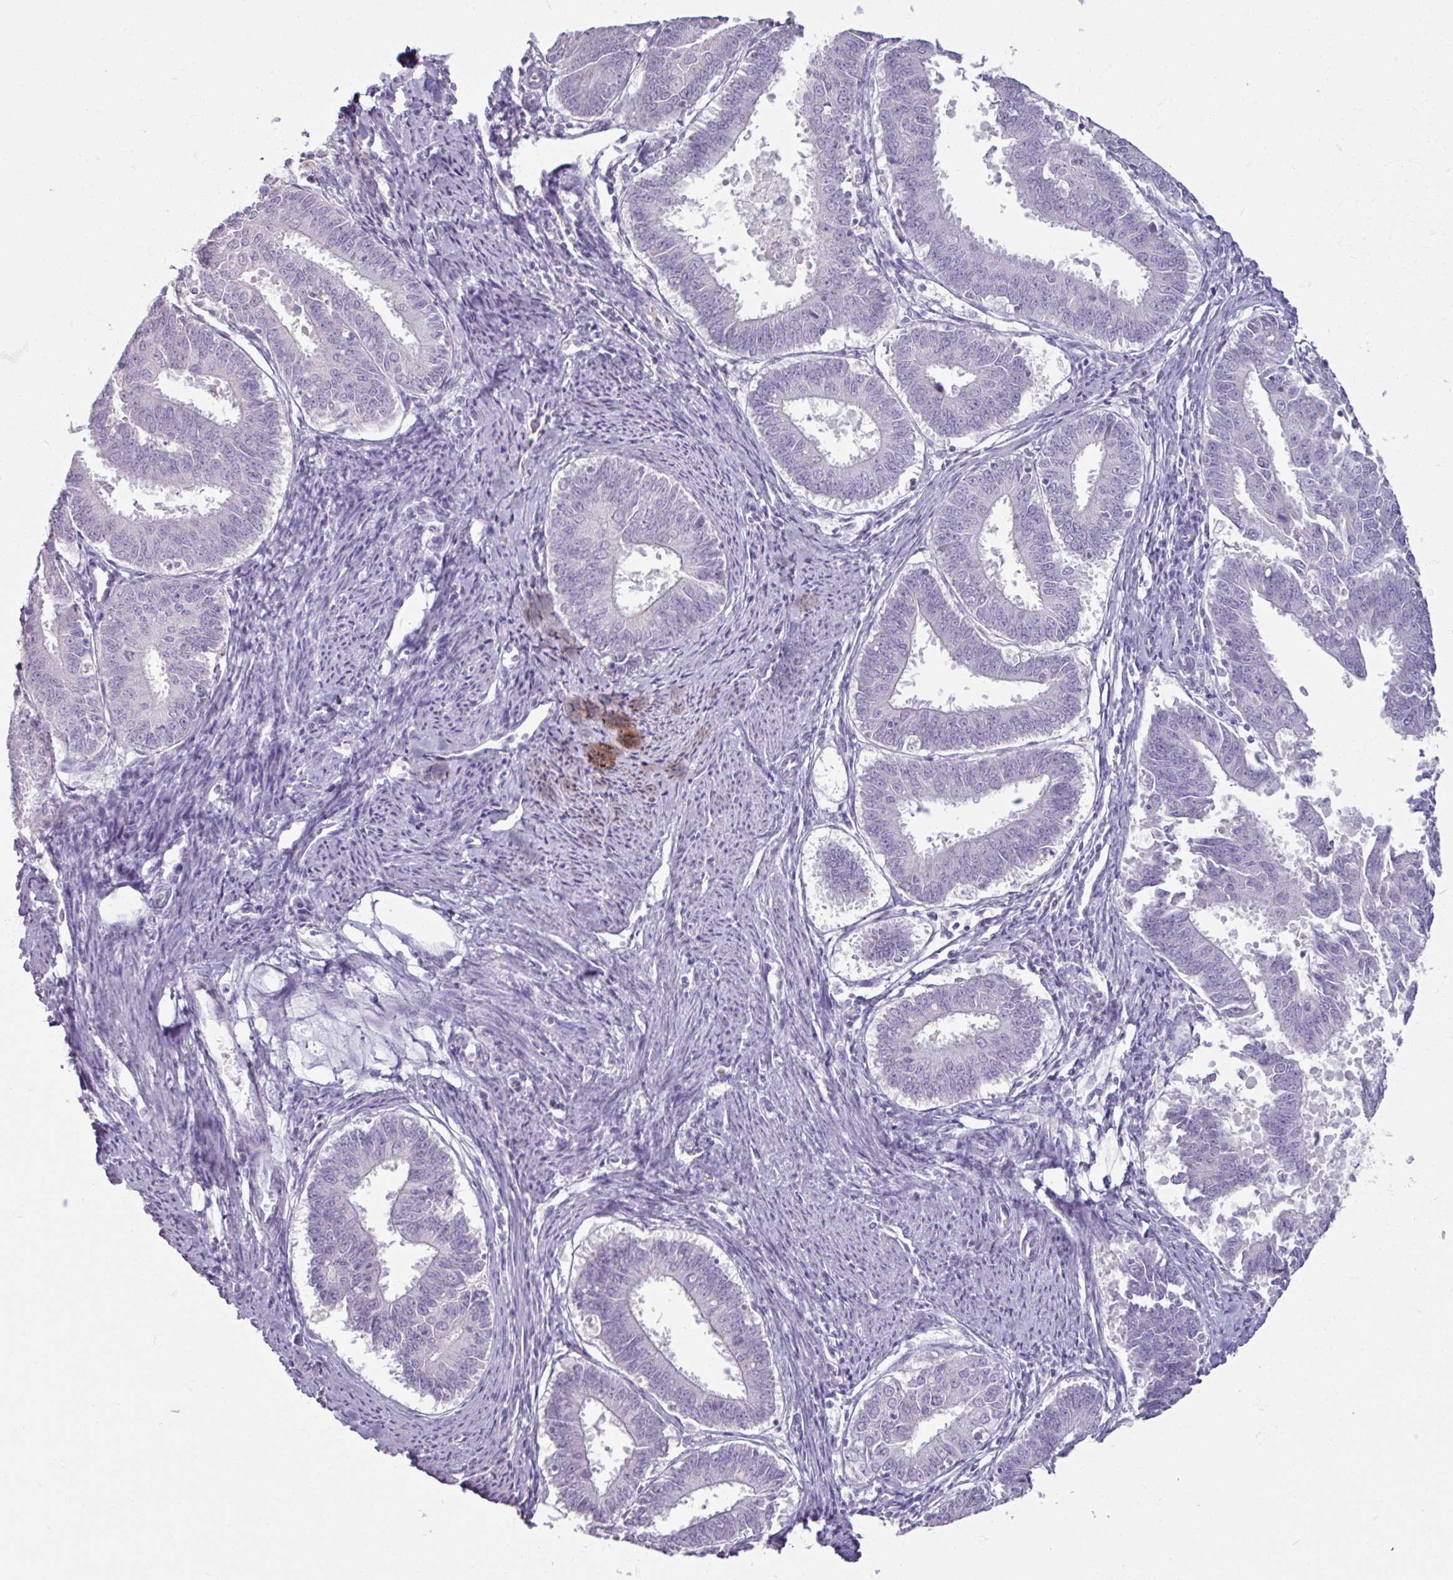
{"staining": {"intensity": "negative", "quantity": "none", "location": "none"}, "tissue": "endometrial cancer", "cell_type": "Tumor cells", "image_type": "cancer", "snomed": [{"axis": "morphology", "description": "Adenocarcinoma, NOS"}, {"axis": "topography", "description": "Endometrium"}], "caption": "Tumor cells show no significant protein expression in endometrial adenocarcinoma.", "gene": "SLC27A5", "patient": {"sex": "female", "age": 73}}